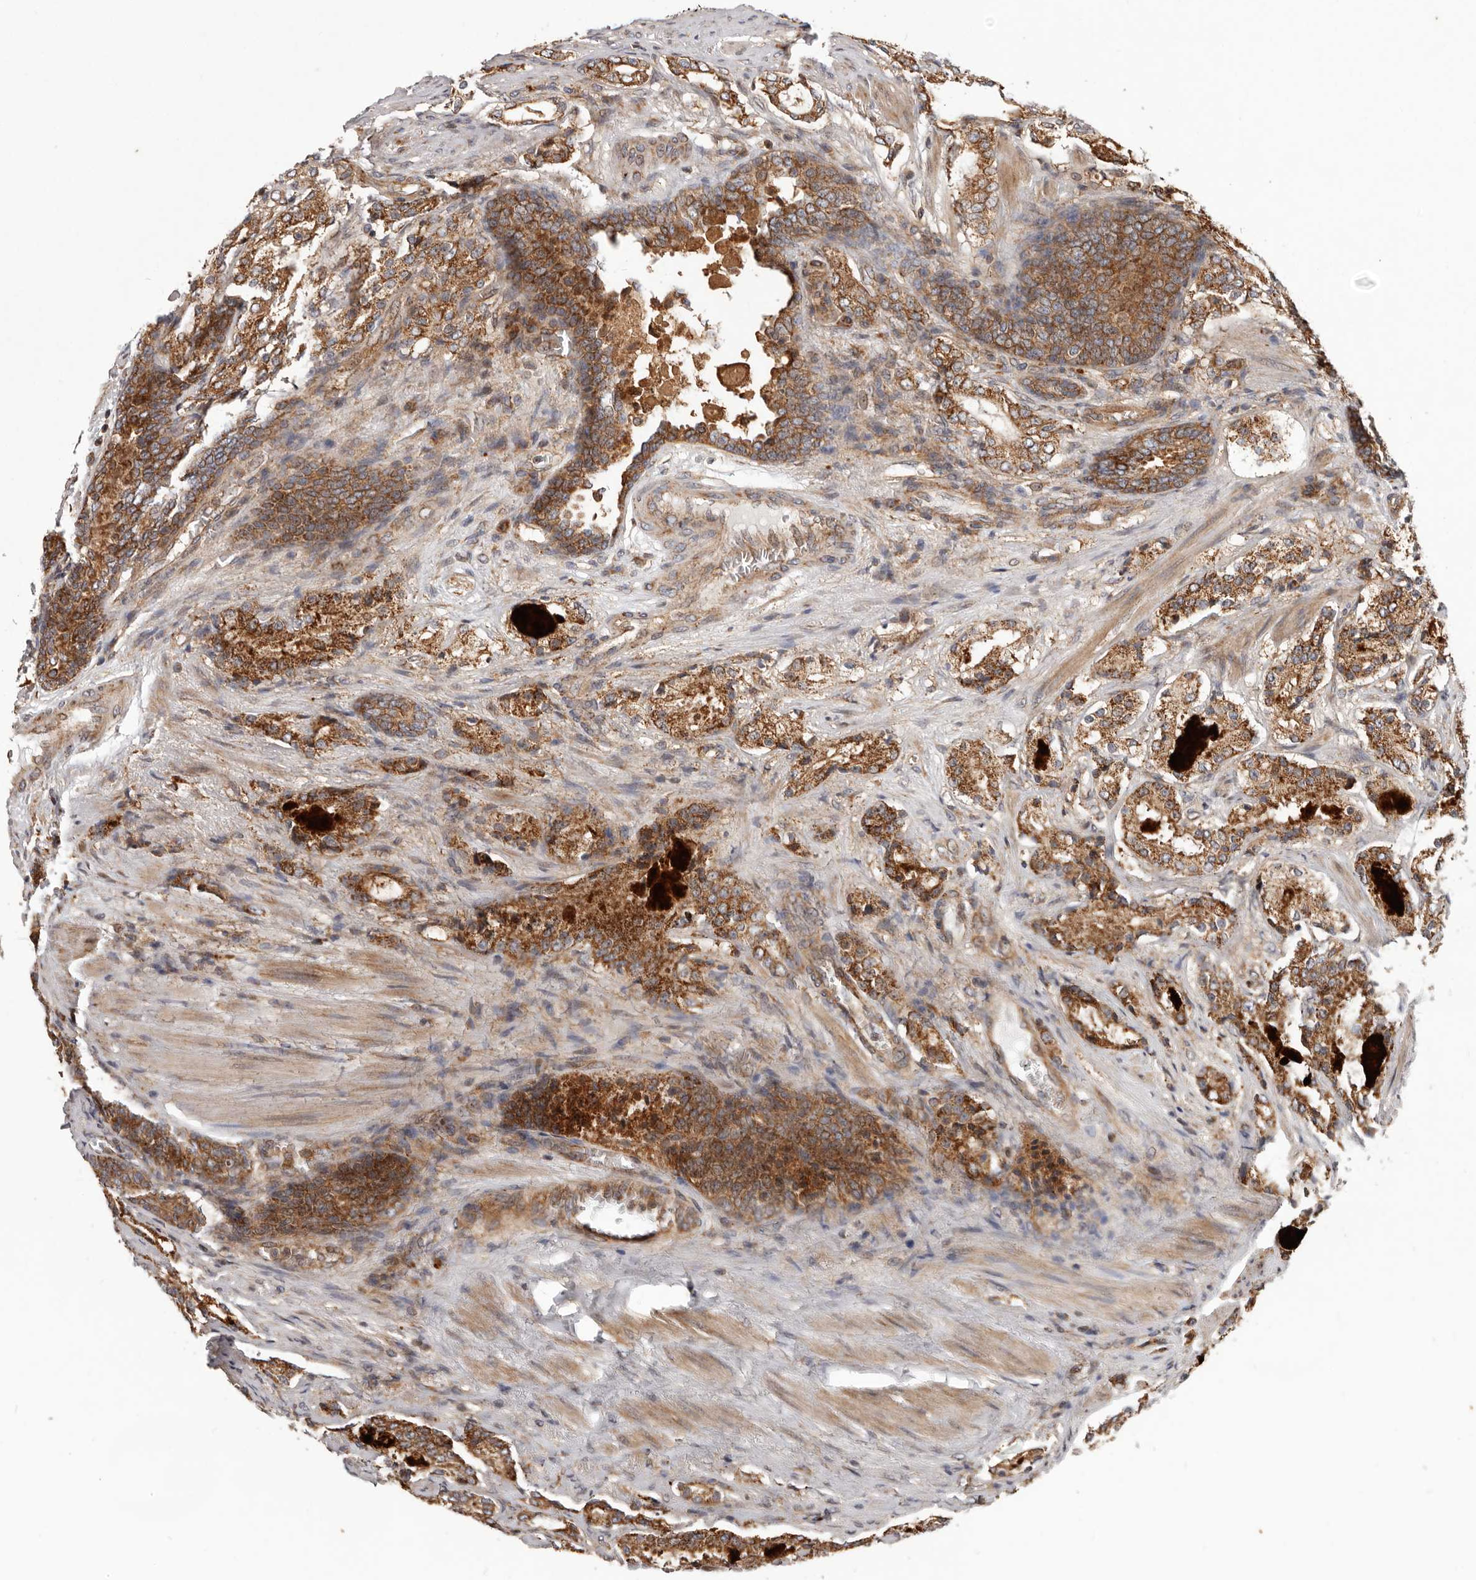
{"staining": {"intensity": "strong", "quantity": ">75%", "location": "cytoplasmic/membranous"}, "tissue": "prostate cancer", "cell_type": "Tumor cells", "image_type": "cancer", "snomed": [{"axis": "morphology", "description": "Adenocarcinoma, Medium grade"}, {"axis": "topography", "description": "Prostate"}], "caption": "A brown stain highlights strong cytoplasmic/membranous positivity of a protein in prostate cancer (medium-grade adenocarcinoma) tumor cells.", "gene": "MRPS10", "patient": {"sex": "male", "age": 72}}